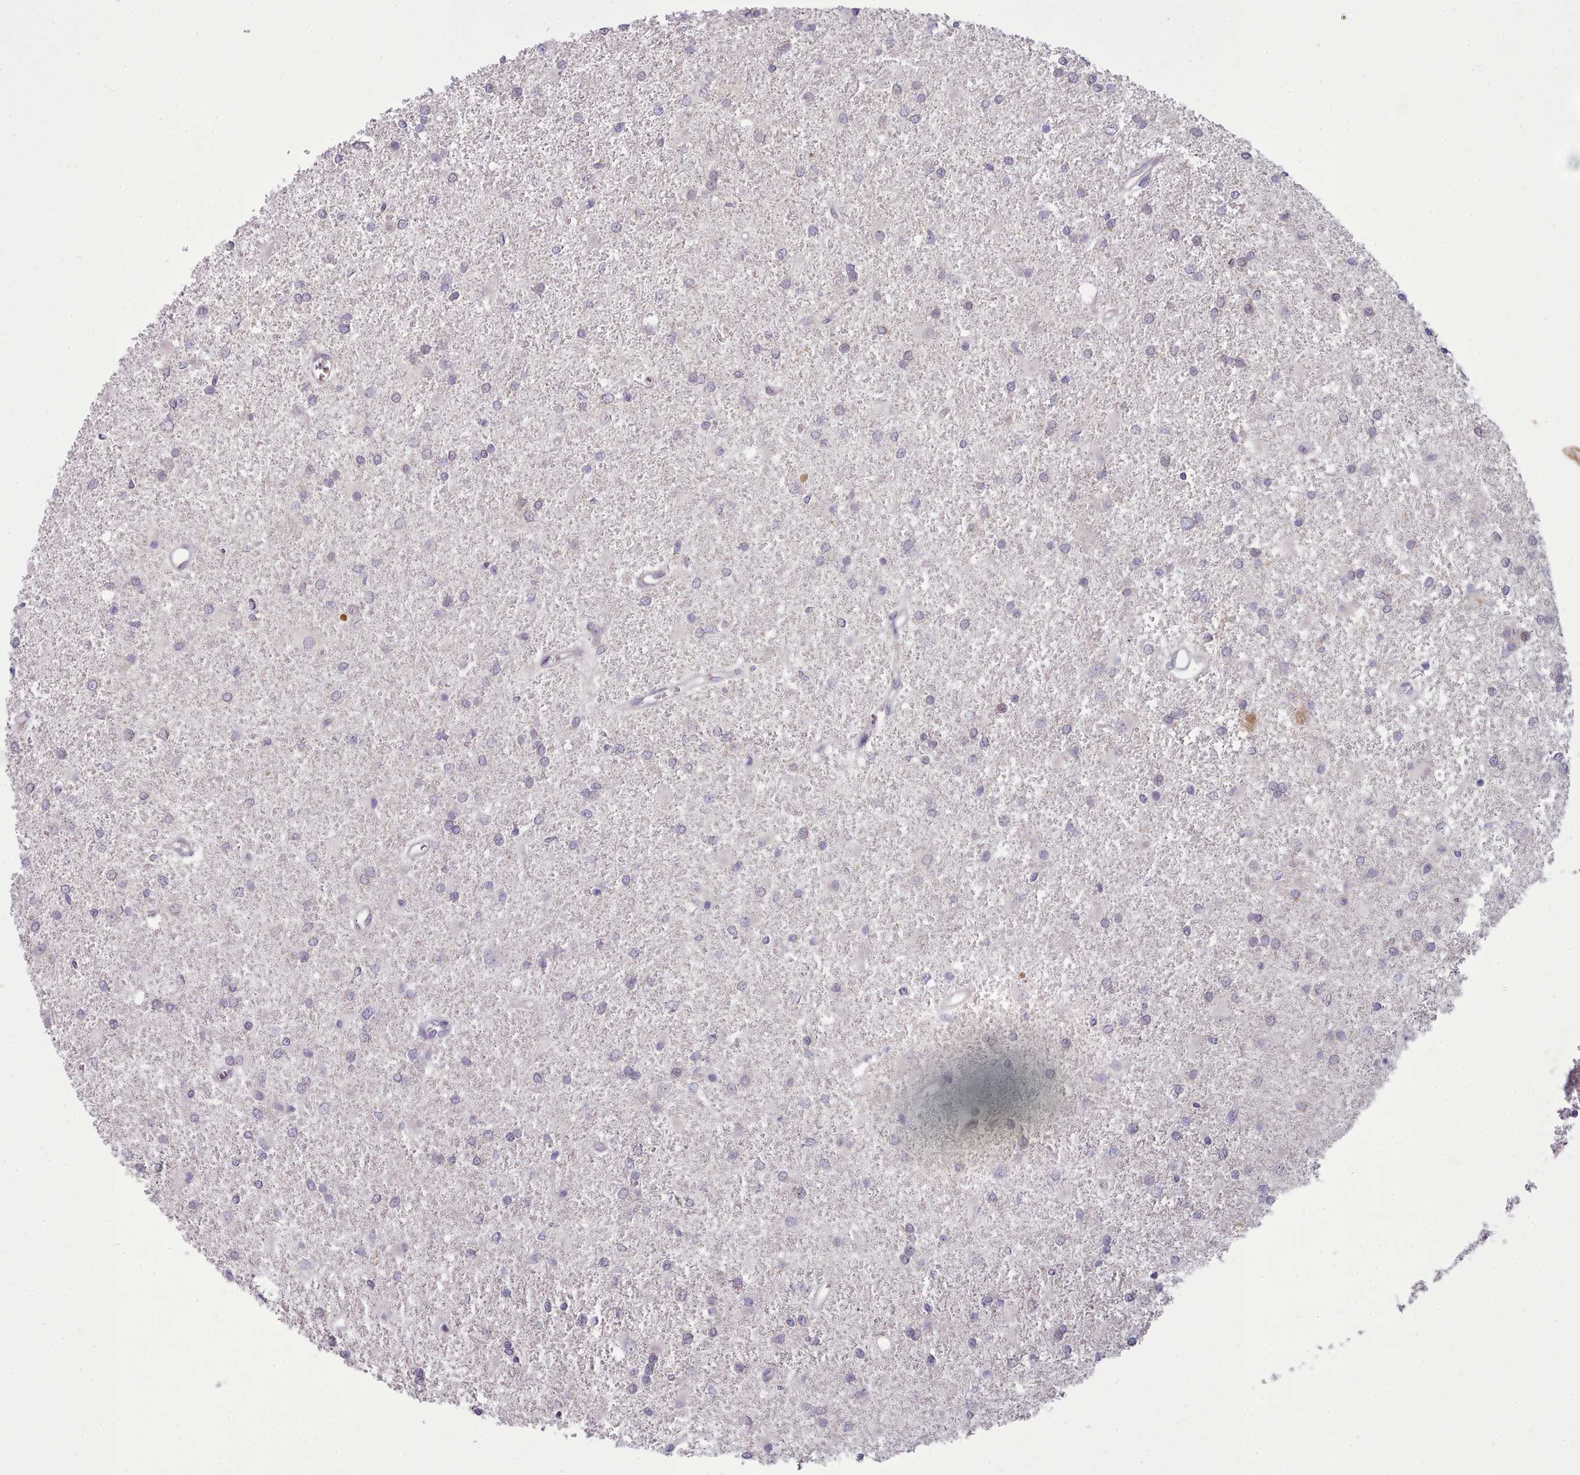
{"staining": {"intensity": "negative", "quantity": "none", "location": "none"}, "tissue": "glioma", "cell_type": "Tumor cells", "image_type": "cancer", "snomed": [{"axis": "morphology", "description": "Glioma, malignant, High grade"}, {"axis": "topography", "description": "Brain"}], "caption": "This is an immunohistochemistry (IHC) histopathology image of human malignant glioma (high-grade). There is no positivity in tumor cells.", "gene": "MYRFL", "patient": {"sex": "female", "age": 50}}